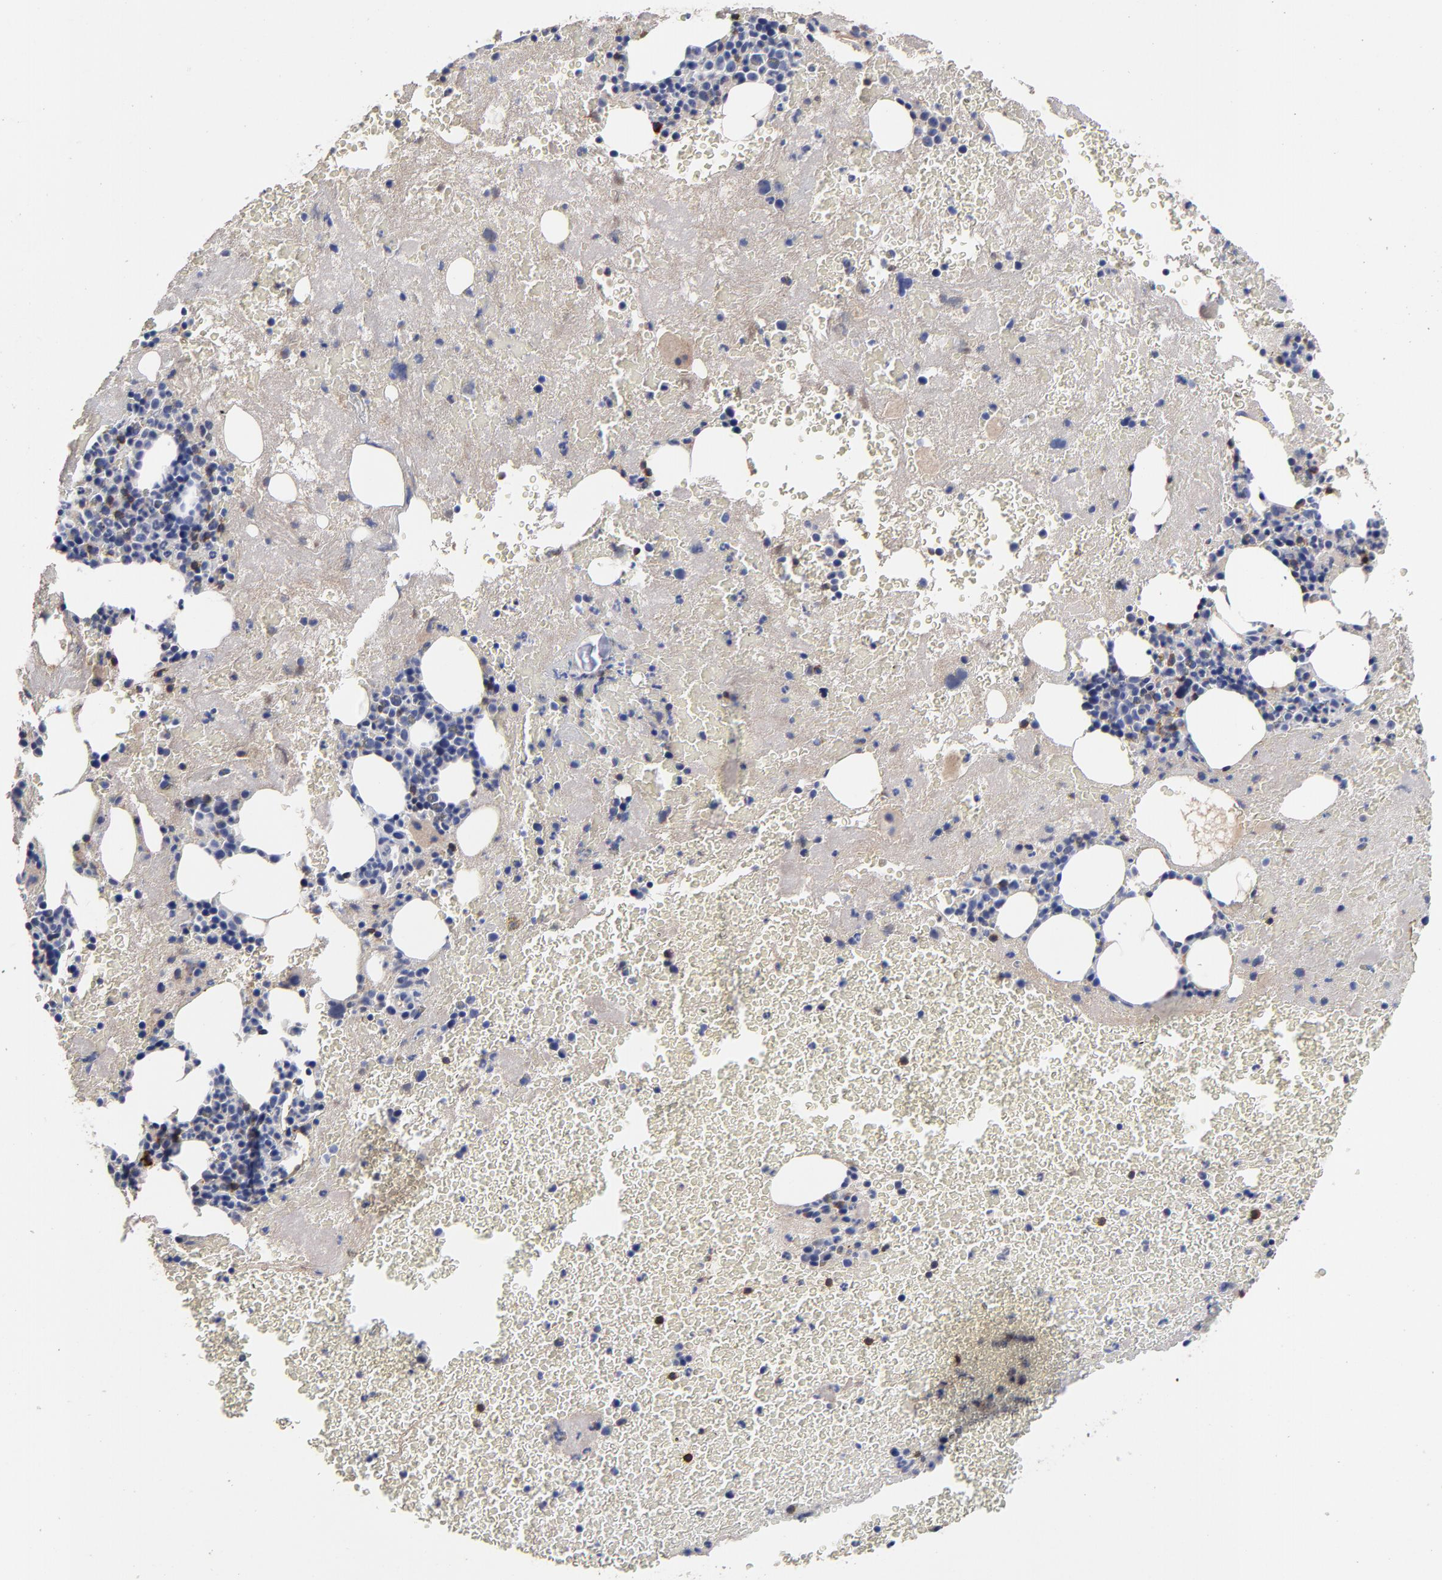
{"staining": {"intensity": "moderate", "quantity": "<25%", "location": "cytoplasmic/membranous"}, "tissue": "bone marrow", "cell_type": "Hematopoietic cells", "image_type": "normal", "snomed": [{"axis": "morphology", "description": "Normal tissue, NOS"}, {"axis": "topography", "description": "Bone marrow"}], "caption": "Immunohistochemistry (IHC) of benign bone marrow shows low levels of moderate cytoplasmic/membranous expression in about <25% of hematopoietic cells.", "gene": "TRAT1", "patient": {"sex": "male", "age": 76}}